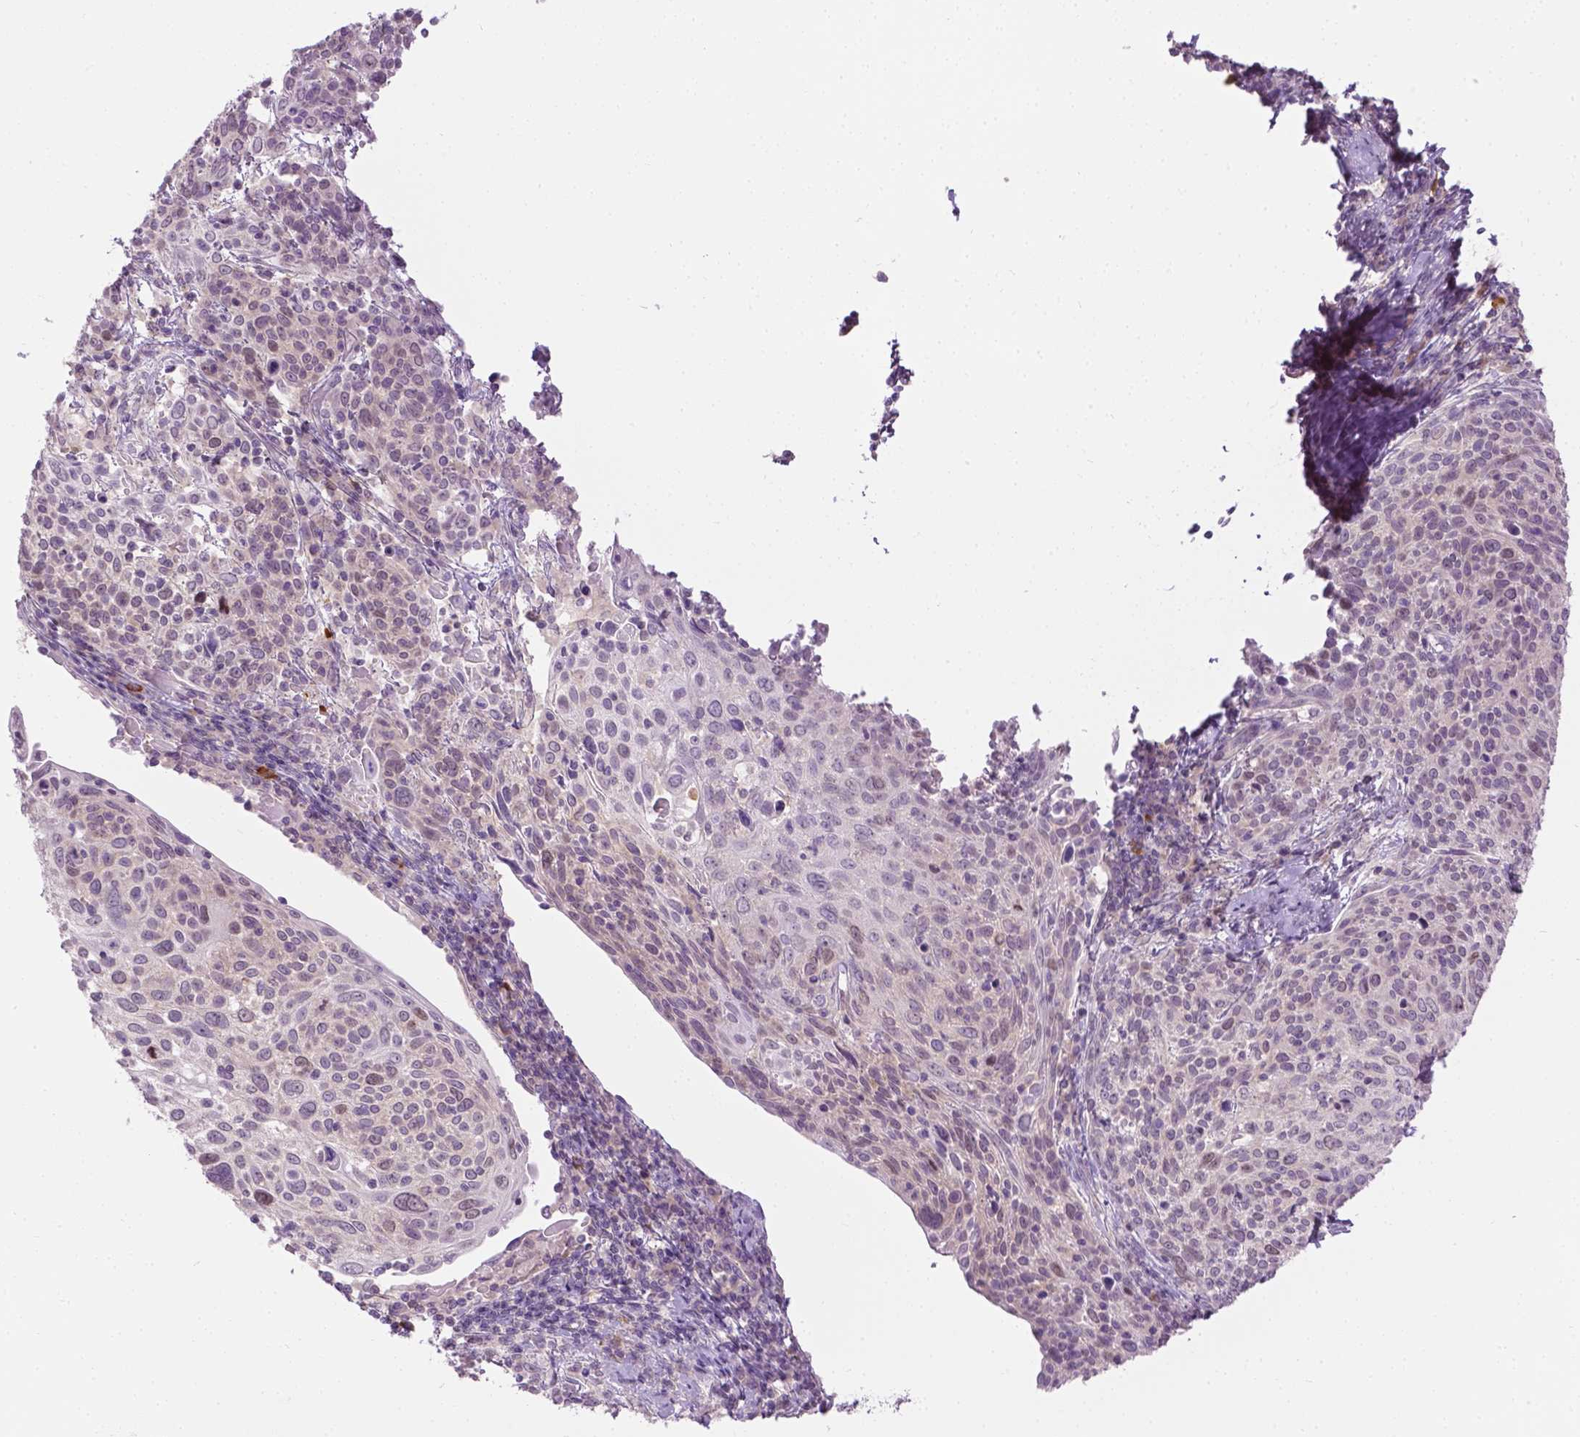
{"staining": {"intensity": "negative", "quantity": "none", "location": "none"}, "tissue": "cervical cancer", "cell_type": "Tumor cells", "image_type": "cancer", "snomed": [{"axis": "morphology", "description": "Squamous cell carcinoma, NOS"}, {"axis": "topography", "description": "Cervix"}], "caption": "High magnification brightfield microscopy of cervical cancer stained with DAB (brown) and counterstained with hematoxylin (blue): tumor cells show no significant expression.", "gene": "DENND4A", "patient": {"sex": "female", "age": 61}}